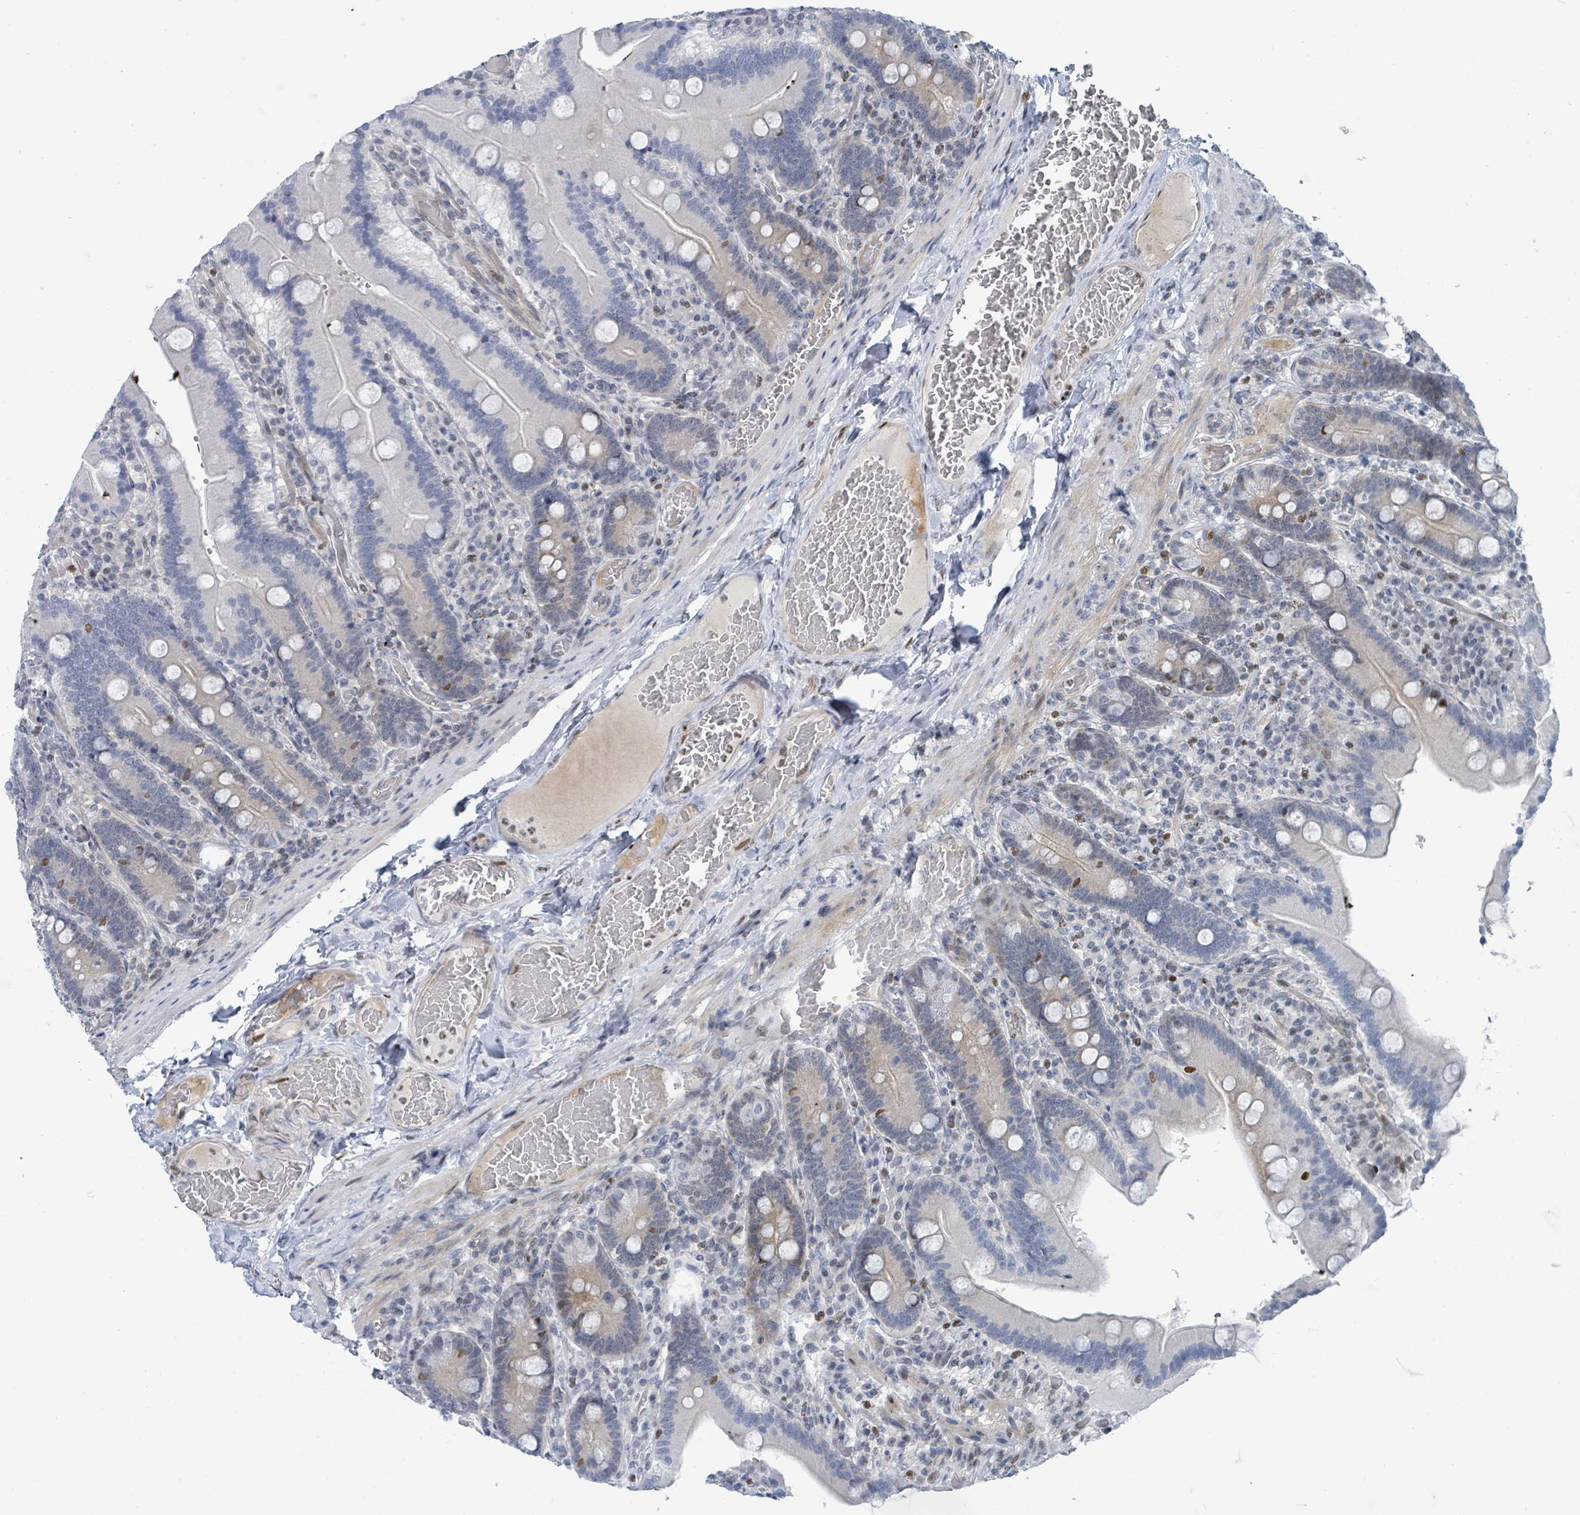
{"staining": {"intensity": "strong", "quantity": "<25%", "location": "nuclear"}, "tissue": "duodenum", "cell_type": "Glandular cells", "image_type": "normal", "snomed": [{"axis": "morphology", "description": "Normal tissue, NOS"}, {"axis": "topography", "description": "Duodenum"}], "caption": "Duodenum stained for a protein demonstrates strong nuclear positivity in glandular cells. (brown staining indicates protein expression, while blue staining denotes nuclei).", "gene": "SUMO2", "patient": {"sex": "female", "age": 62}}